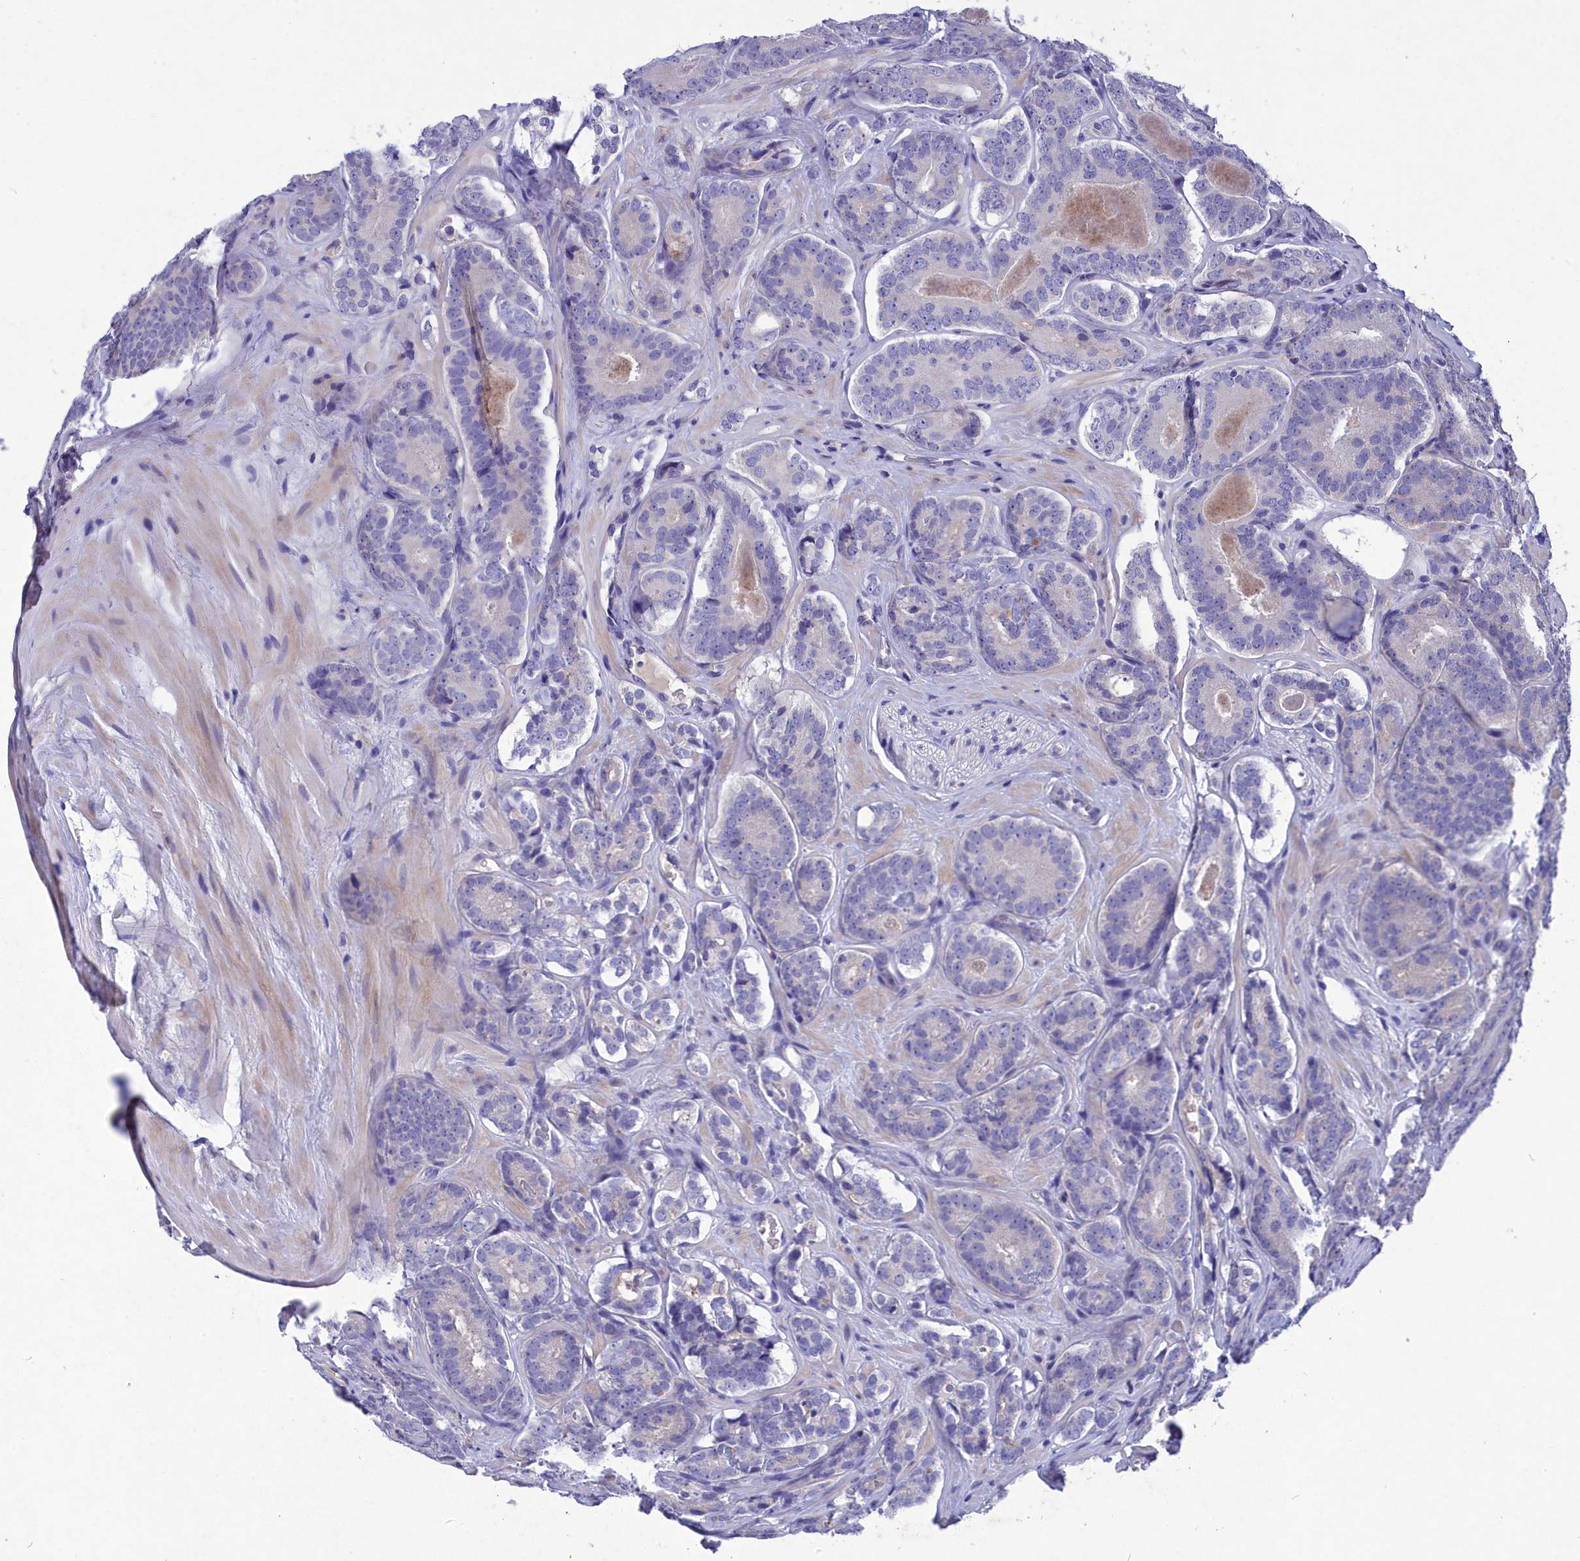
{"staining": {"intensity": "negative", "quantity": "none", "location": "none"}, "tissue": "prostate cancer", "cell_type": "Tumor cells", "image_type": "cancer", "snomed": [{"axis": "morphology", "description": "Adenocarcinoma, High grade"}, {"axis": "topography", "description": "Prostate"}], "caption": "DAB (3,3'-diaminobenzidine) immunohistochemical staining of human prostate cancer (high-grade adenocarcinoma) exhibits no significant expression in tumor cells. (IHC, brightfield microscopy, high magnification).", "gene": "DEFB119", "patient": {"sex": "male", "age": 63}}